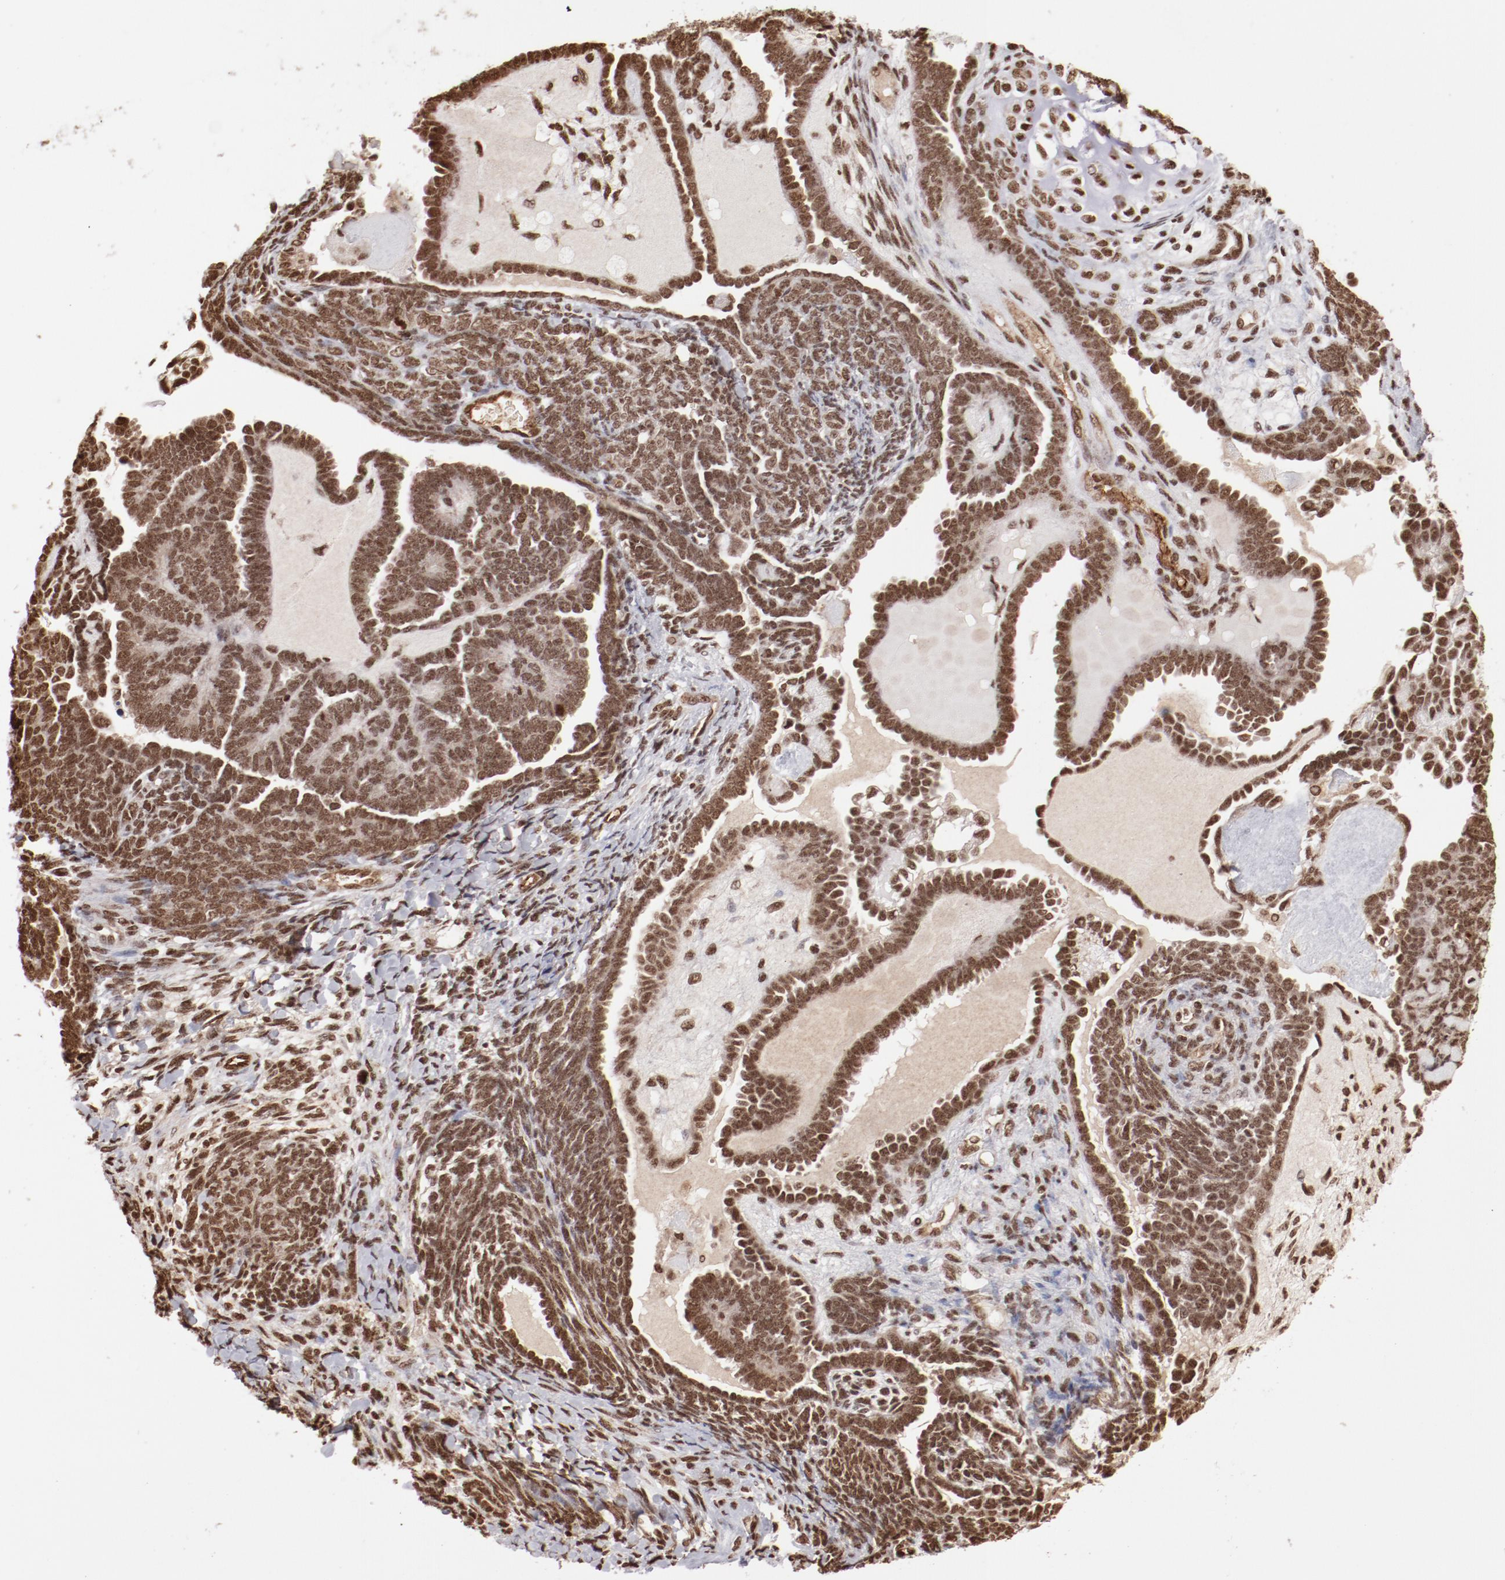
{"staining": {"intensity": "moderate", "quantity": ">75%", "location": "nuclear"}, "tissue": "endometrial cancer", "cell_type": "Tumor cells", "image_type": "cancer", "snomed": [{"axis": "morphology", "description": "Neoplasm, malignant, NOS"}, {"axis": "topography", "description": "Endometrium"}], "caption": "DAB (3,3'-diaminobenzidine) immunohistochemical staining of malignant neoplasm (endometrial) displays moderate nuclear protein expression in about >75% of tumor cells.", "gene": "ABL2", "patient": {"sex": "female", "age": 74}}